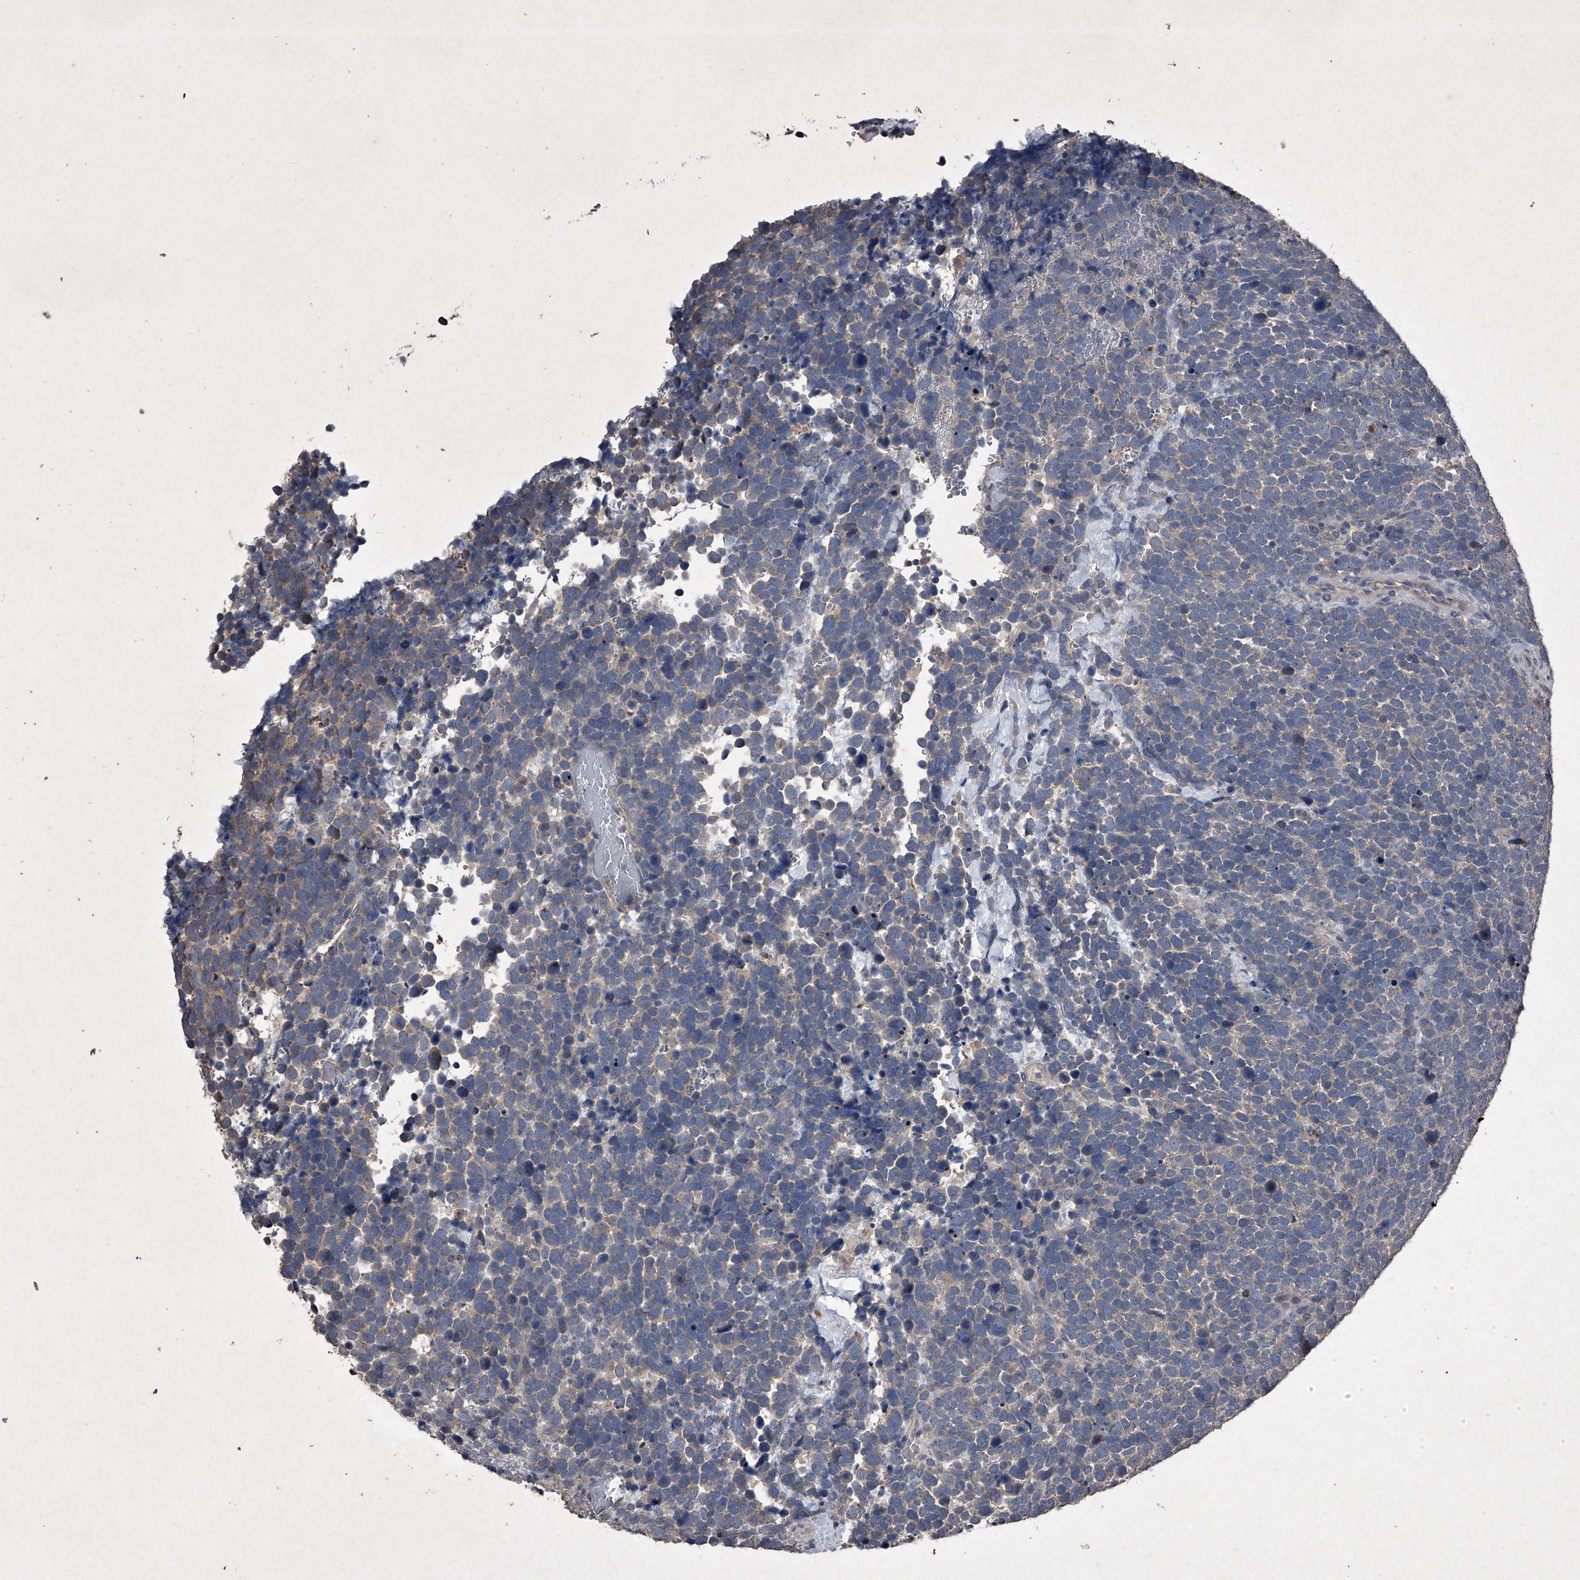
{"staining": {"intensity": "weak", "quantity": "25%-75%", "location": "cytoplasmic/membranous"}, "tissue": "urothelial cancer", "cell_type": "Tumor cells", "image_type": "cancer", "snomed": [{"axis": "morphology", "description": "Urothelial carcinoma, High grade"}, {"axis": "topography", "description": "Urinary bladder"}], "caption": "Urothelial carcinoma (high-grade) stained with a brown dye shows weak cytoplasmic/membranous positive positivity in about 25%-75% of tumor cells.", "gene": "MAPKAP1", "patient": {"sex": "female", "age": 82}}